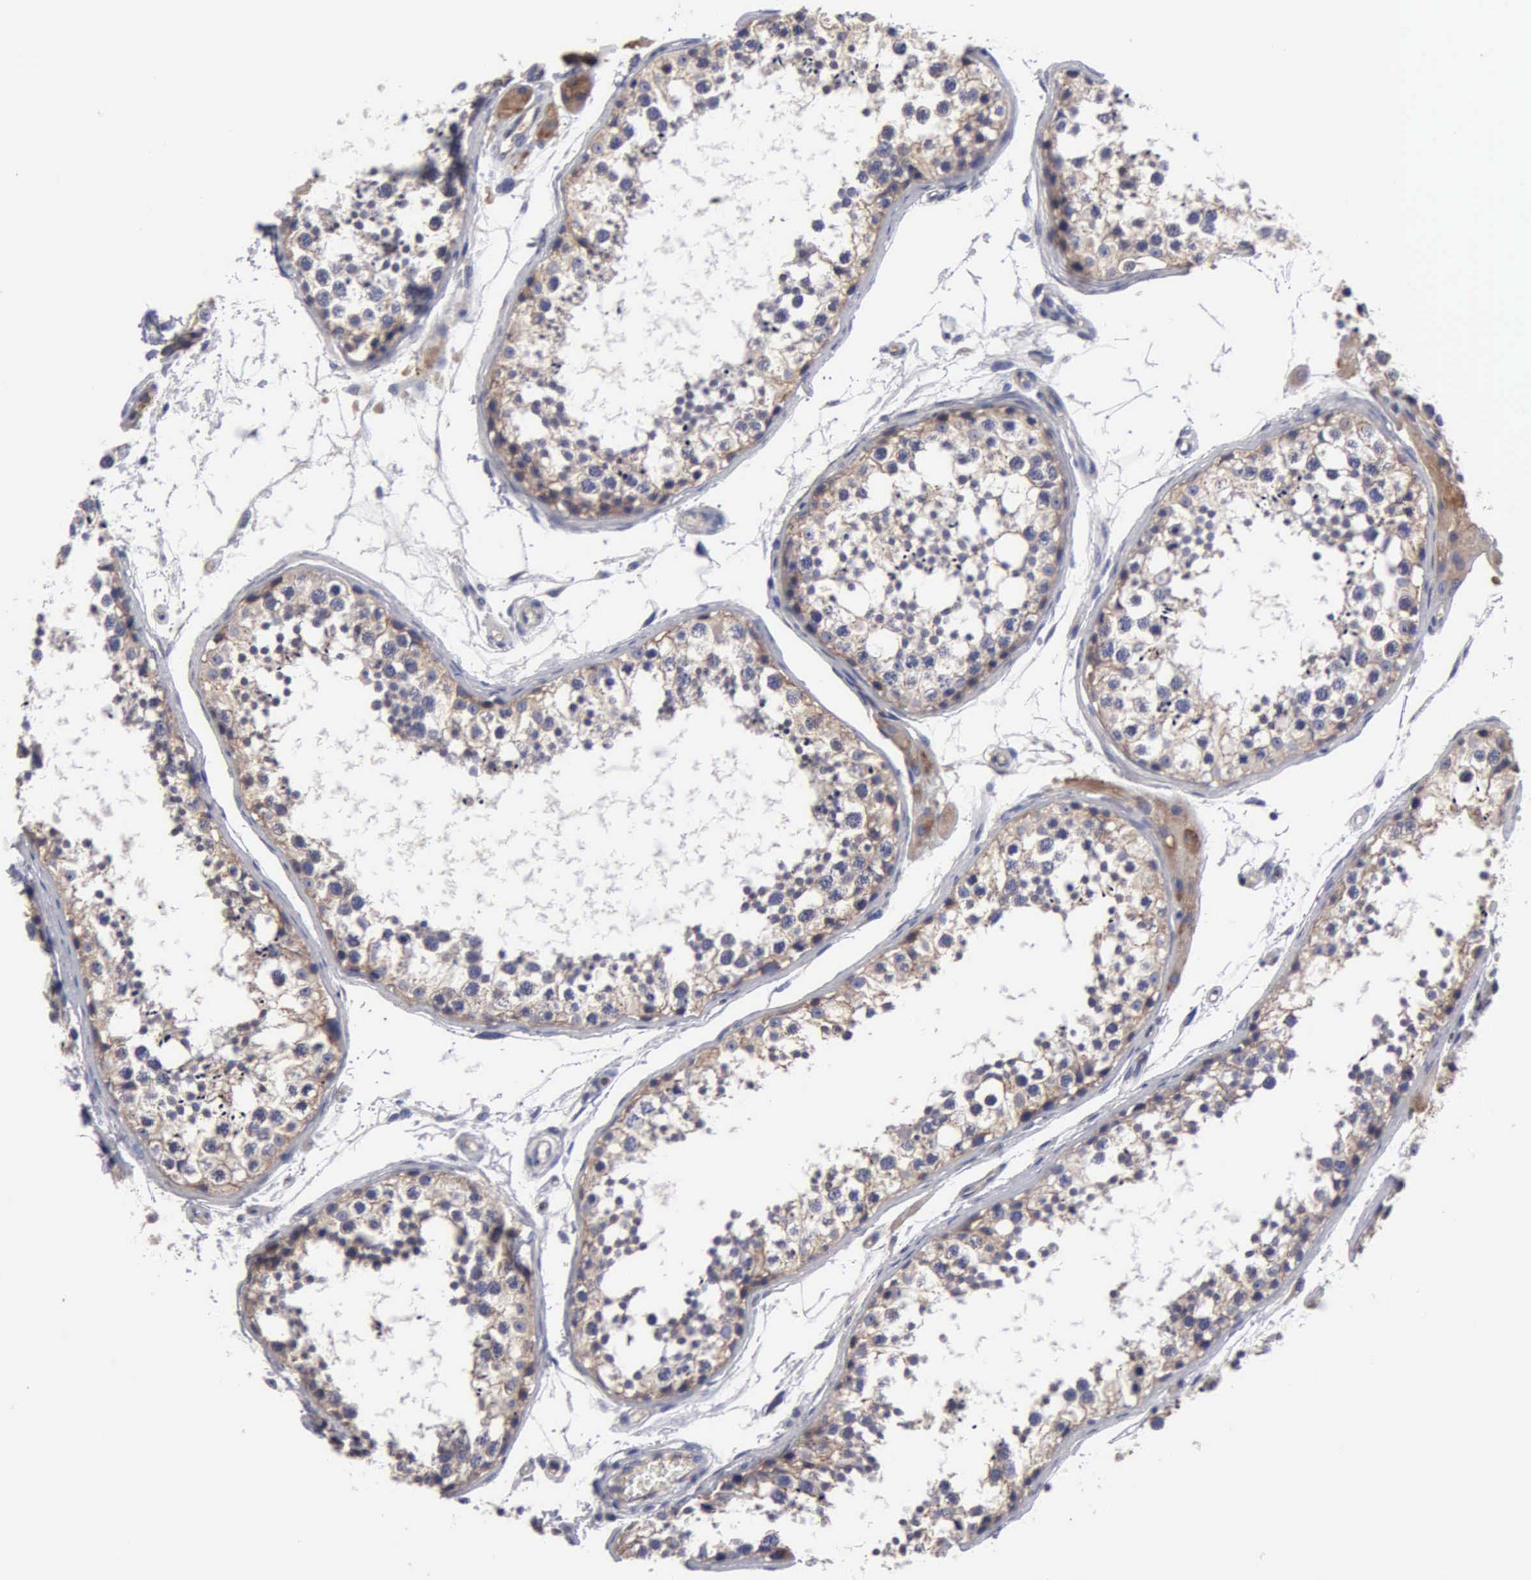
{"staining": {"intensity": "weak", "quantity": "25%-75%", "location": "cytoplasmic/membranous"}, "tissue": "testis", "cell_type": "Cells in seminiferous ducts", "image_type": "normal", "snomed": [{"axis": "morphology", "description": "Normal tissue, NOS"}, {"axis": "topography", "description": "Testis"}], "caption": "DAB (3,3'-diaminobenzidine) immunohistochemical staining of normal testis displays weak cytoplasmic/membranous protein positivity in about 25%-75% of cells in seminiferous ducts. Nuclei are stained in blue.", "gene": "RDX", "patient": {"sex": "male", "age": 57}}